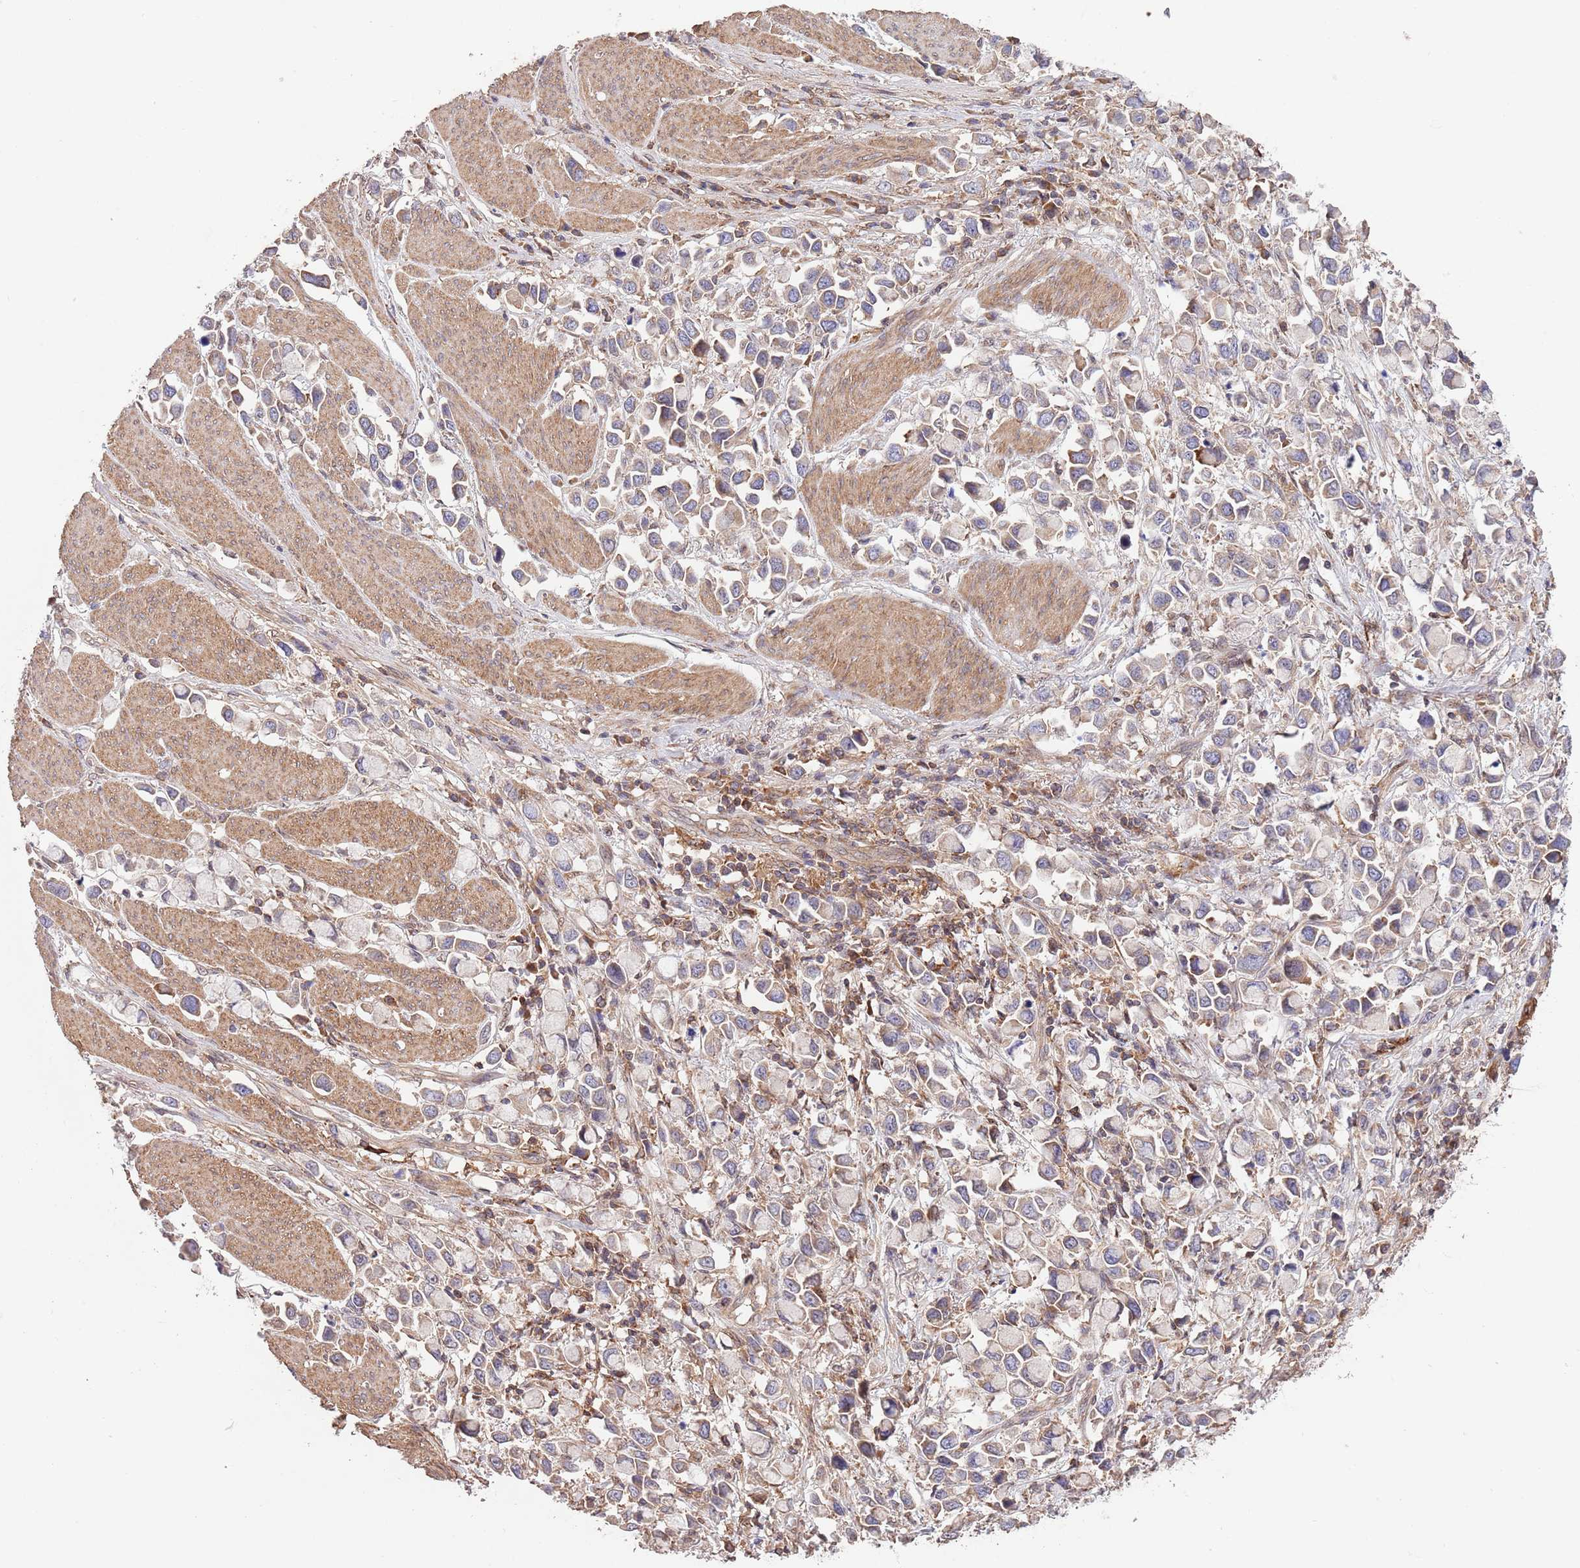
{"staining": {"intensity": "weak", "quantity": "<25%", "location": "cytoplasmic/membranous"}, "tissue": "stomach cancer", "cell_type": "Tumor cells", "image_type": "cancer", "snomed": [{"axis": "morphology", "description": "Adenocarcinoma, NOS"}, {"axis": "topography", "description": "Stomach"}], "caption": "IHC micrograph of human stomach adenocarcinoma stained for a protein (brown), which displays no expression in tumor cells.", "gene": "RNF19B", "patient": {"sex": "female", "age": 81}}